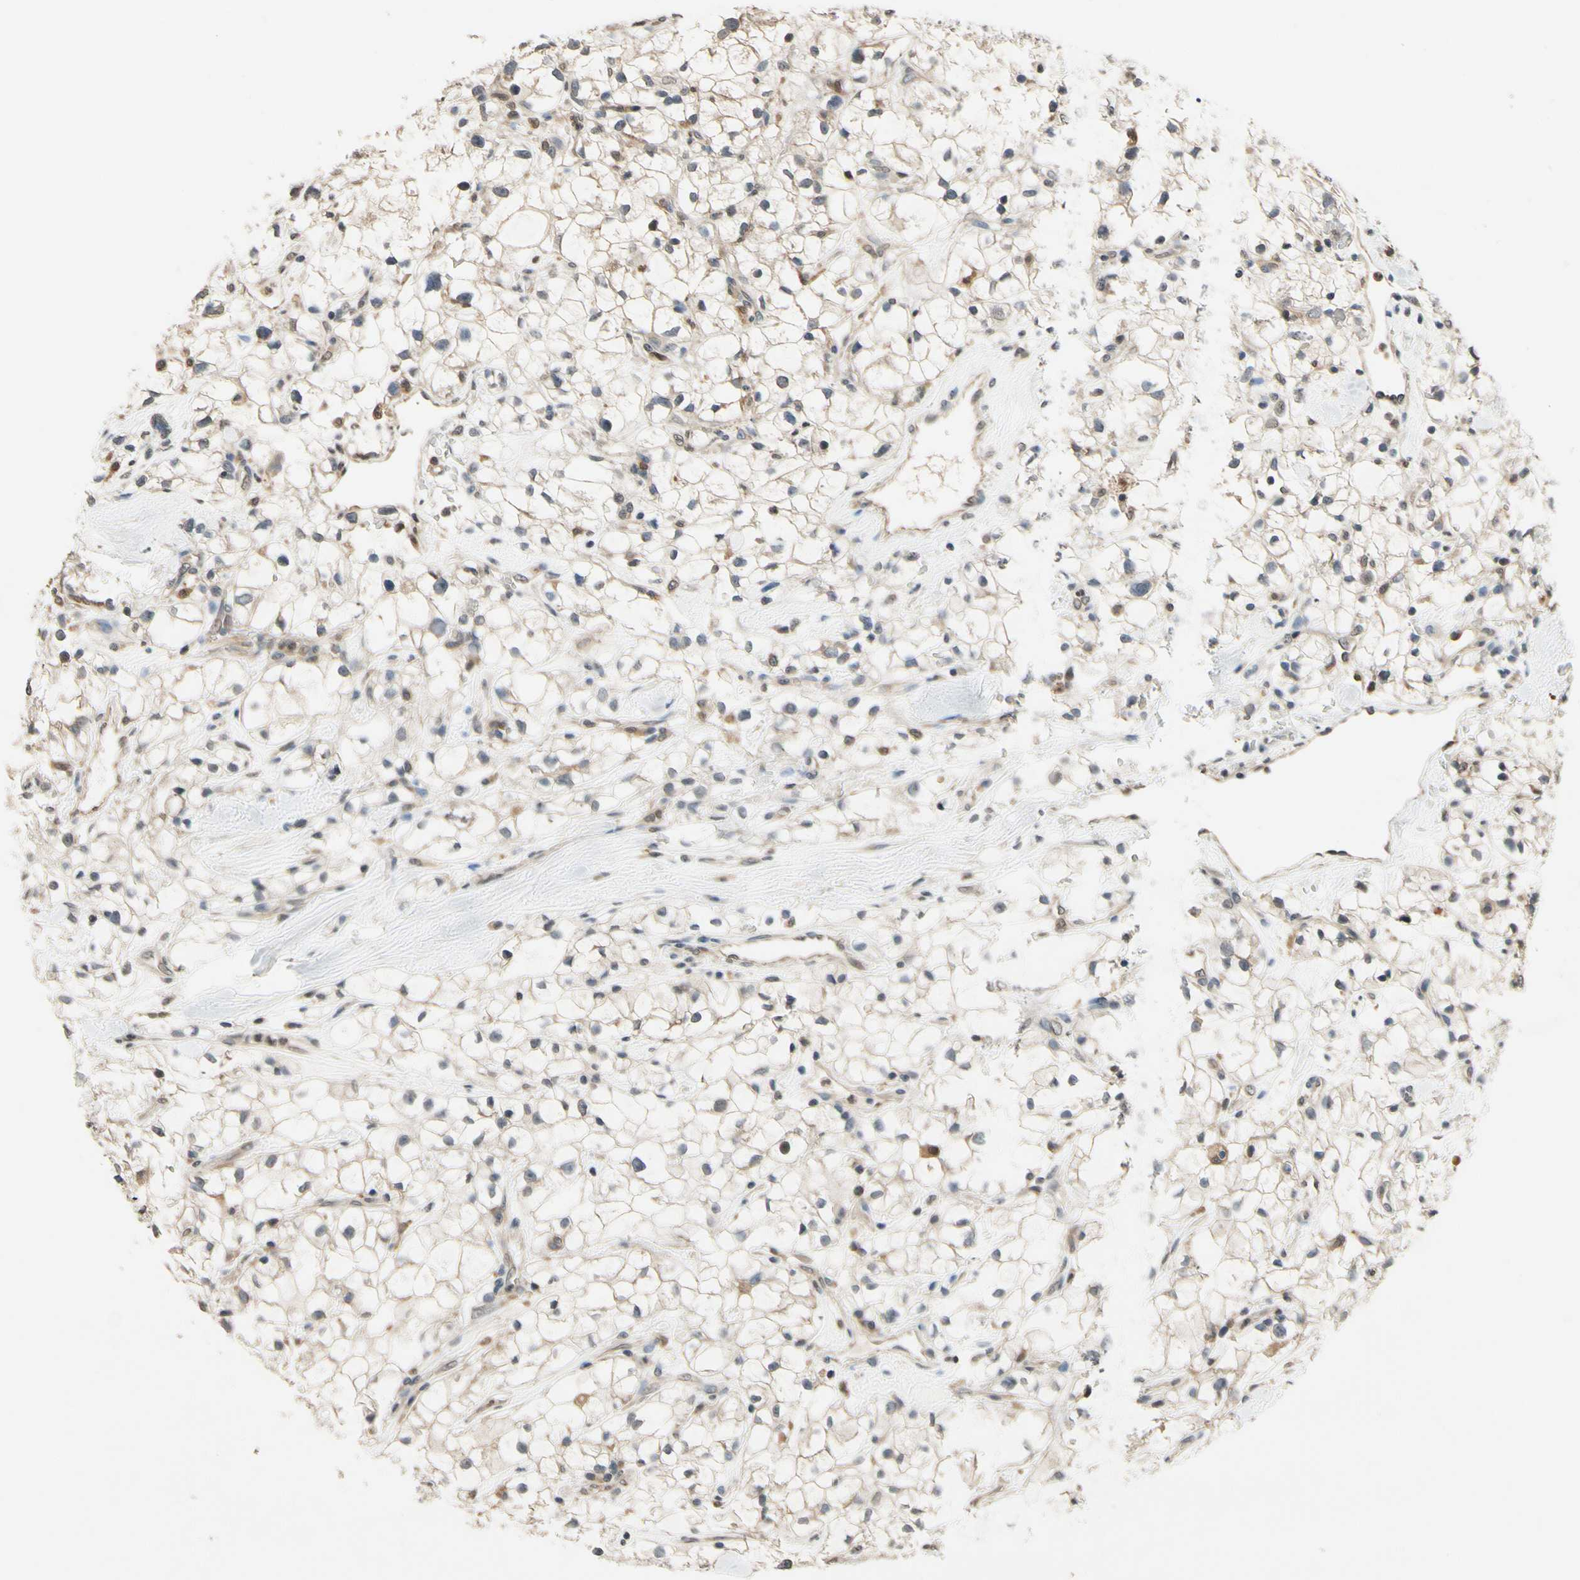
{"staining": {"intensity": "moderate", "quantity": ">75%", "location": "cytoplasmic/membranous"}, "tissue": "renal cancer", "cell_type": "Tumor cells", "image_type": "cancer", "snomed": [{"axis": "morphology", "description": "Adenocarcinoma, NOS"}, {"axis": "topography", "description": "Kidney"}], "caption": "The micrograph exhibits immunohistochemical staining of renal cancer (adenocarcinoma). There is moderate cytoplasmic/membranous staining is seen in approximately >75% of tumor cells.", "gene": "GCLC", "patient": {"sex": "female", "age": 60}}